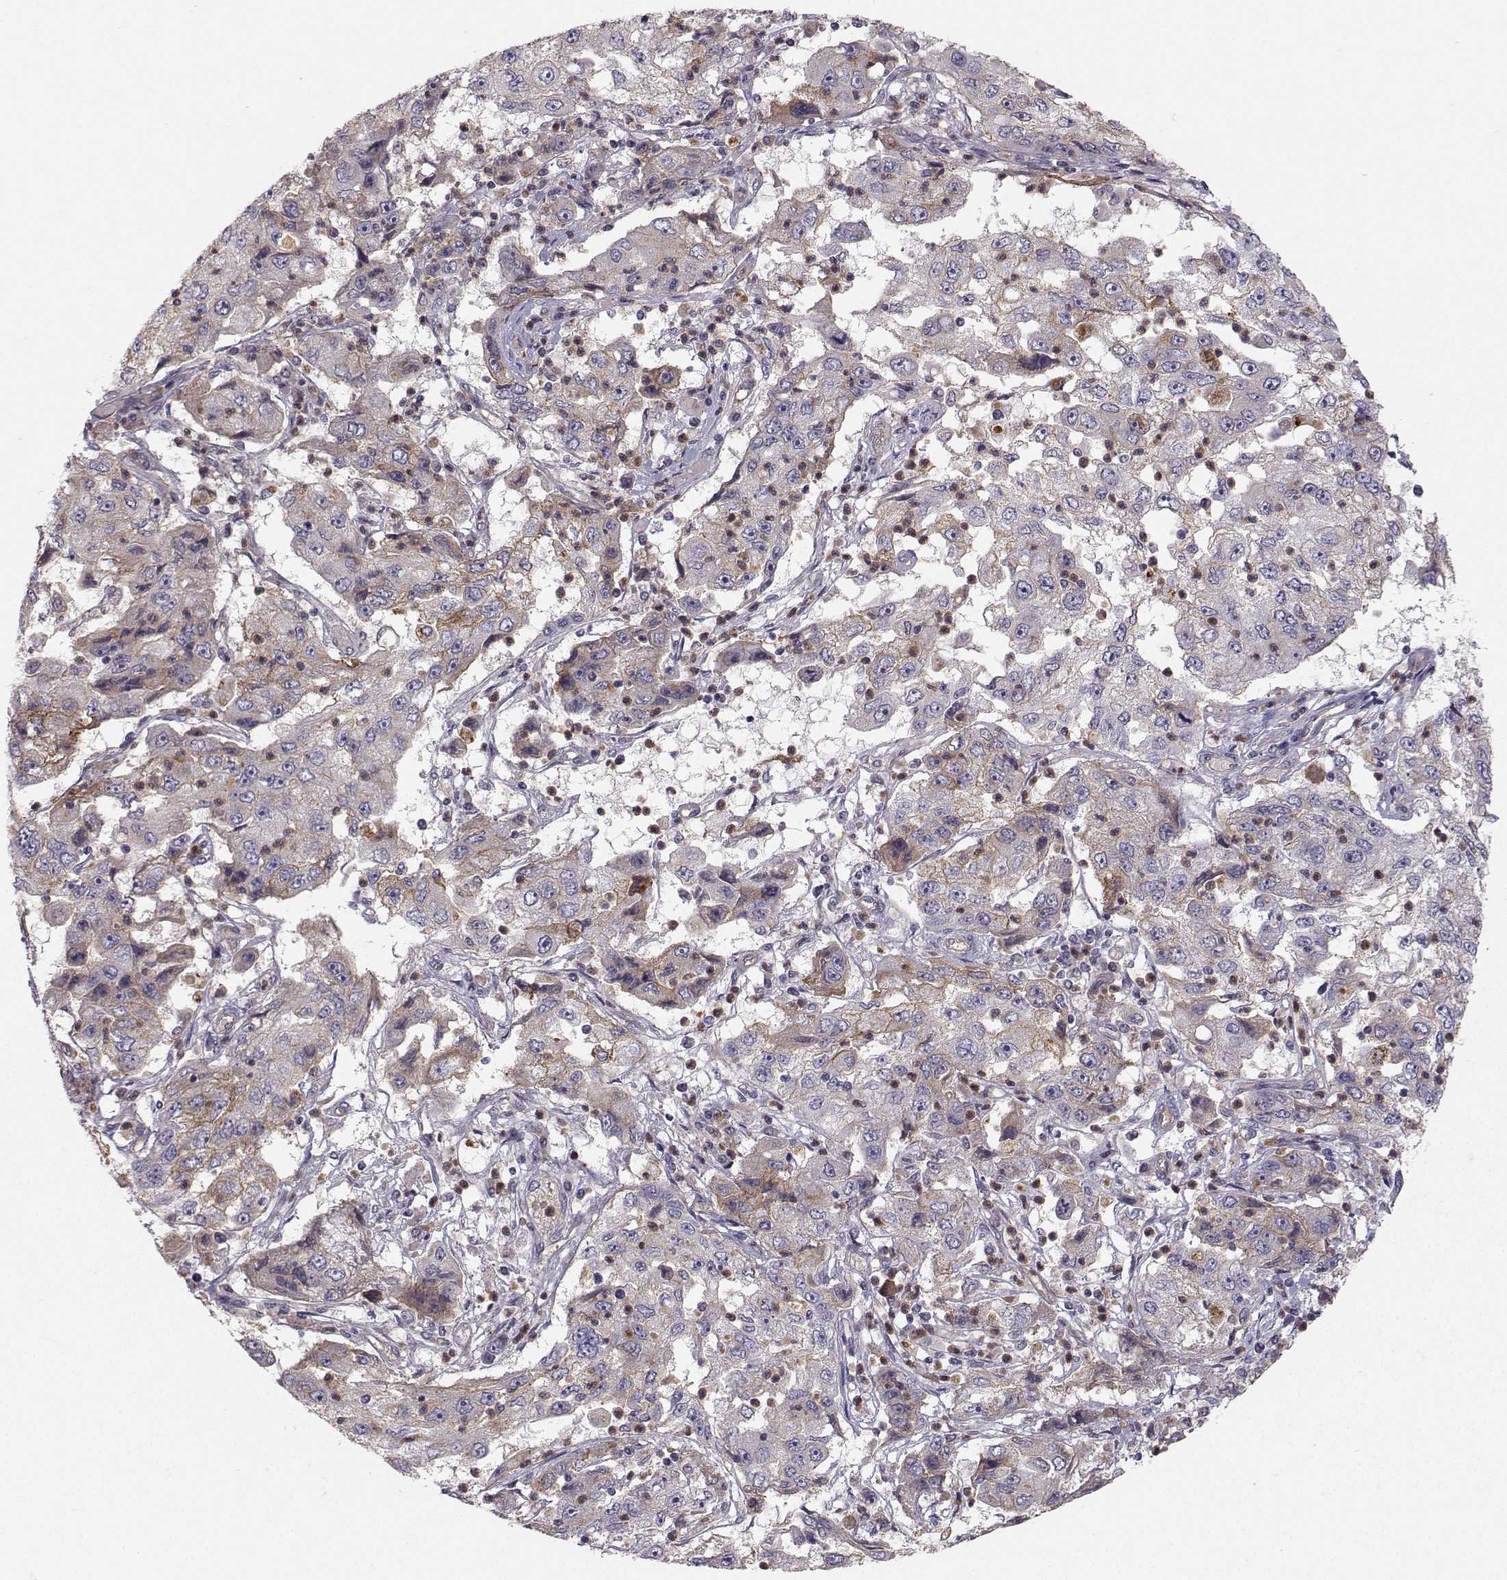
{"staining": {"intensity": "weak", "quantity": "<25%", "location": "cytoplasmic/membranous"}, "tissue": "cervical cancer", "cell_type": "Tumor cells", "image_type": "cancer", "snomed": [{"axis": "morphology", "description": "Squamous cell carcinoma, NOS"}, {"axis": "topography", "description": "Cervix"}], "caption": "There is no significant expression in tumor cells of cervical cancer. Brightfield microscopy of immunohistochemistry stained with DAB (3,3'-diaminobenzidine) (brown) and hematoxylin (blue), captured at high magnification.", "gene": "OPRD1", "patient": {"sex": "female", "age": 36}}